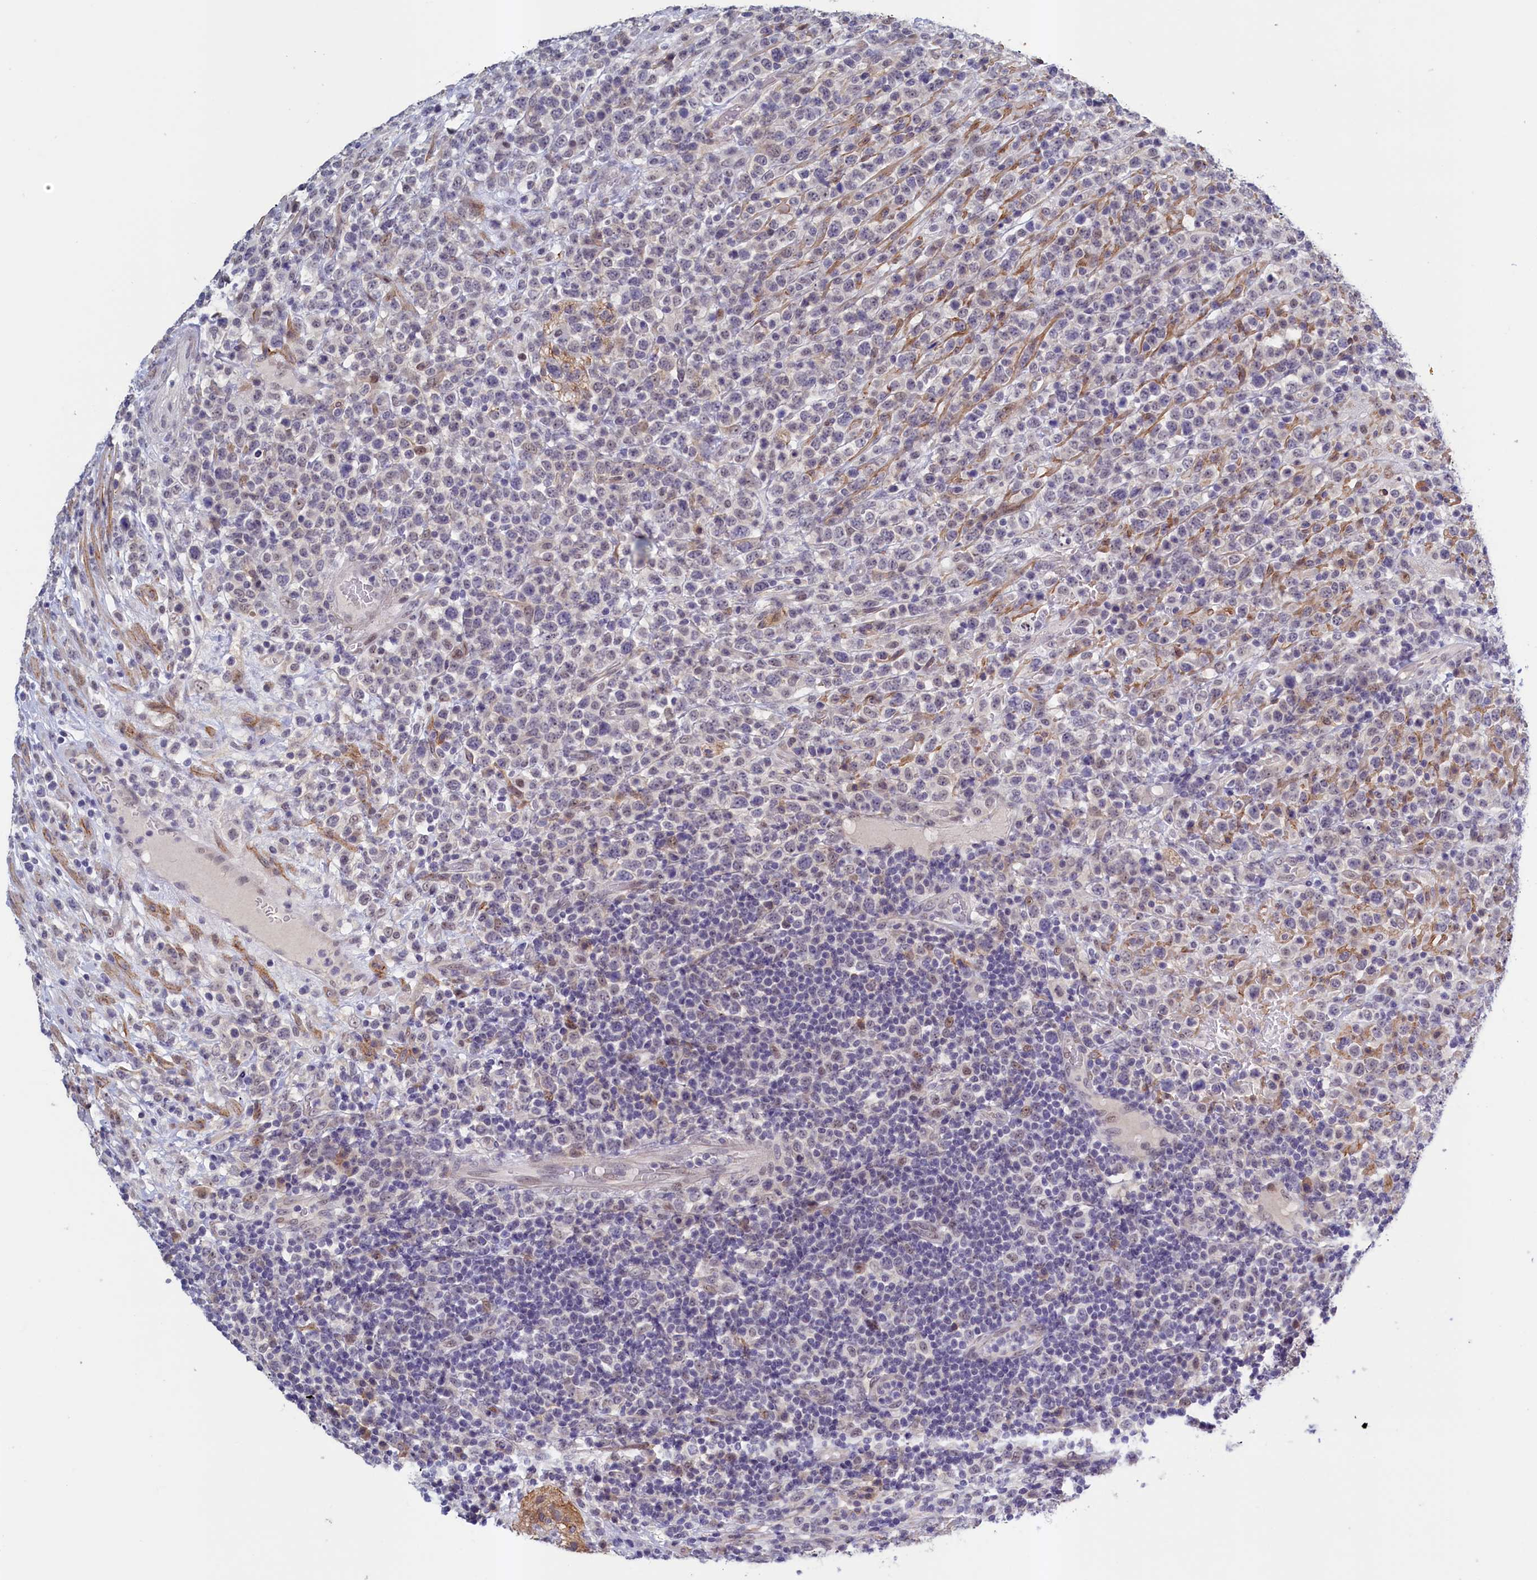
{"staining": {"intensity": "negative", "quantity": "none", "location": "none"}, "tissue": "lymphoma", "cell_type": "Tumor cells", "image_type": "cancer", "snomed": [{"axis": "morphology", "description": "Malignant lymphoma, non-Hodgkin's type, High grade"}, {"axis": "topography", "description": "Colon"}], "caption": "This histopathology image is of lymphoma stained with immunohistochemistry to label a protein in brown with the nuclei are counter-stained blue. There is no staining in tumor cells.", "gene": "PACSIN3", "patient": {"sex": "female", "age": 53}}